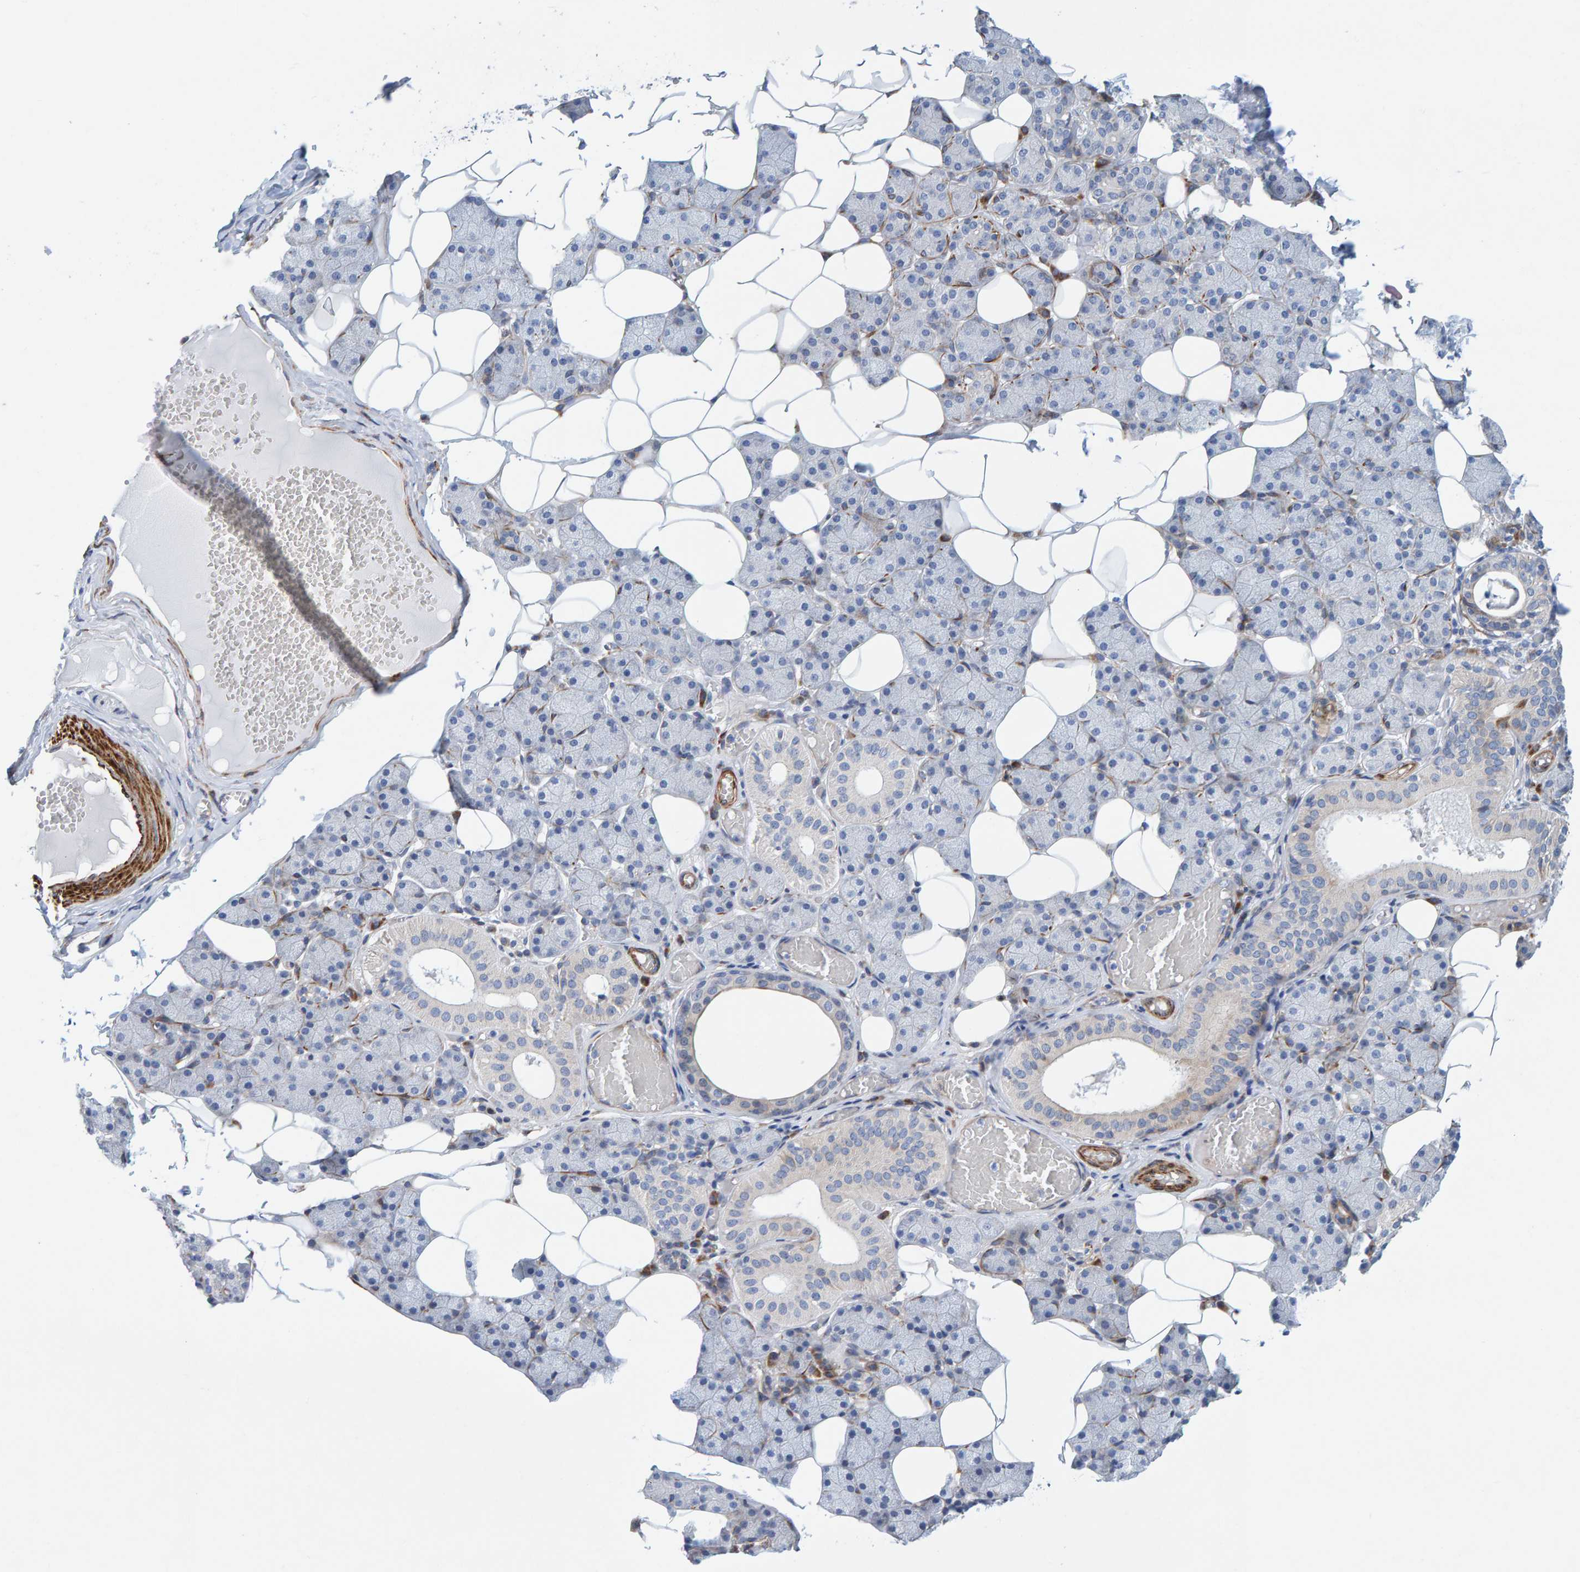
{"staining": {"intensity": "moderate", "quantity": "<25%", "location": "cytoplasmic/membranous"}, "tissue": "salivary gland", "cell_type": "Glandular cells", "image_type": "normal", "snomed": [{"axis": "morphology", "description": "Normal tissue, NOS"}, {"axis": "topography", "description": "Salivary gland"}], "caption": "This micrograph demonstrates IHC staining of unremarkable salivary gland, with low moderate cytoplasmic/membranous staining in approximately <25% of glandular cells.", "gene": "MMP16", "patient": {"sex": "female", "age": 33}}